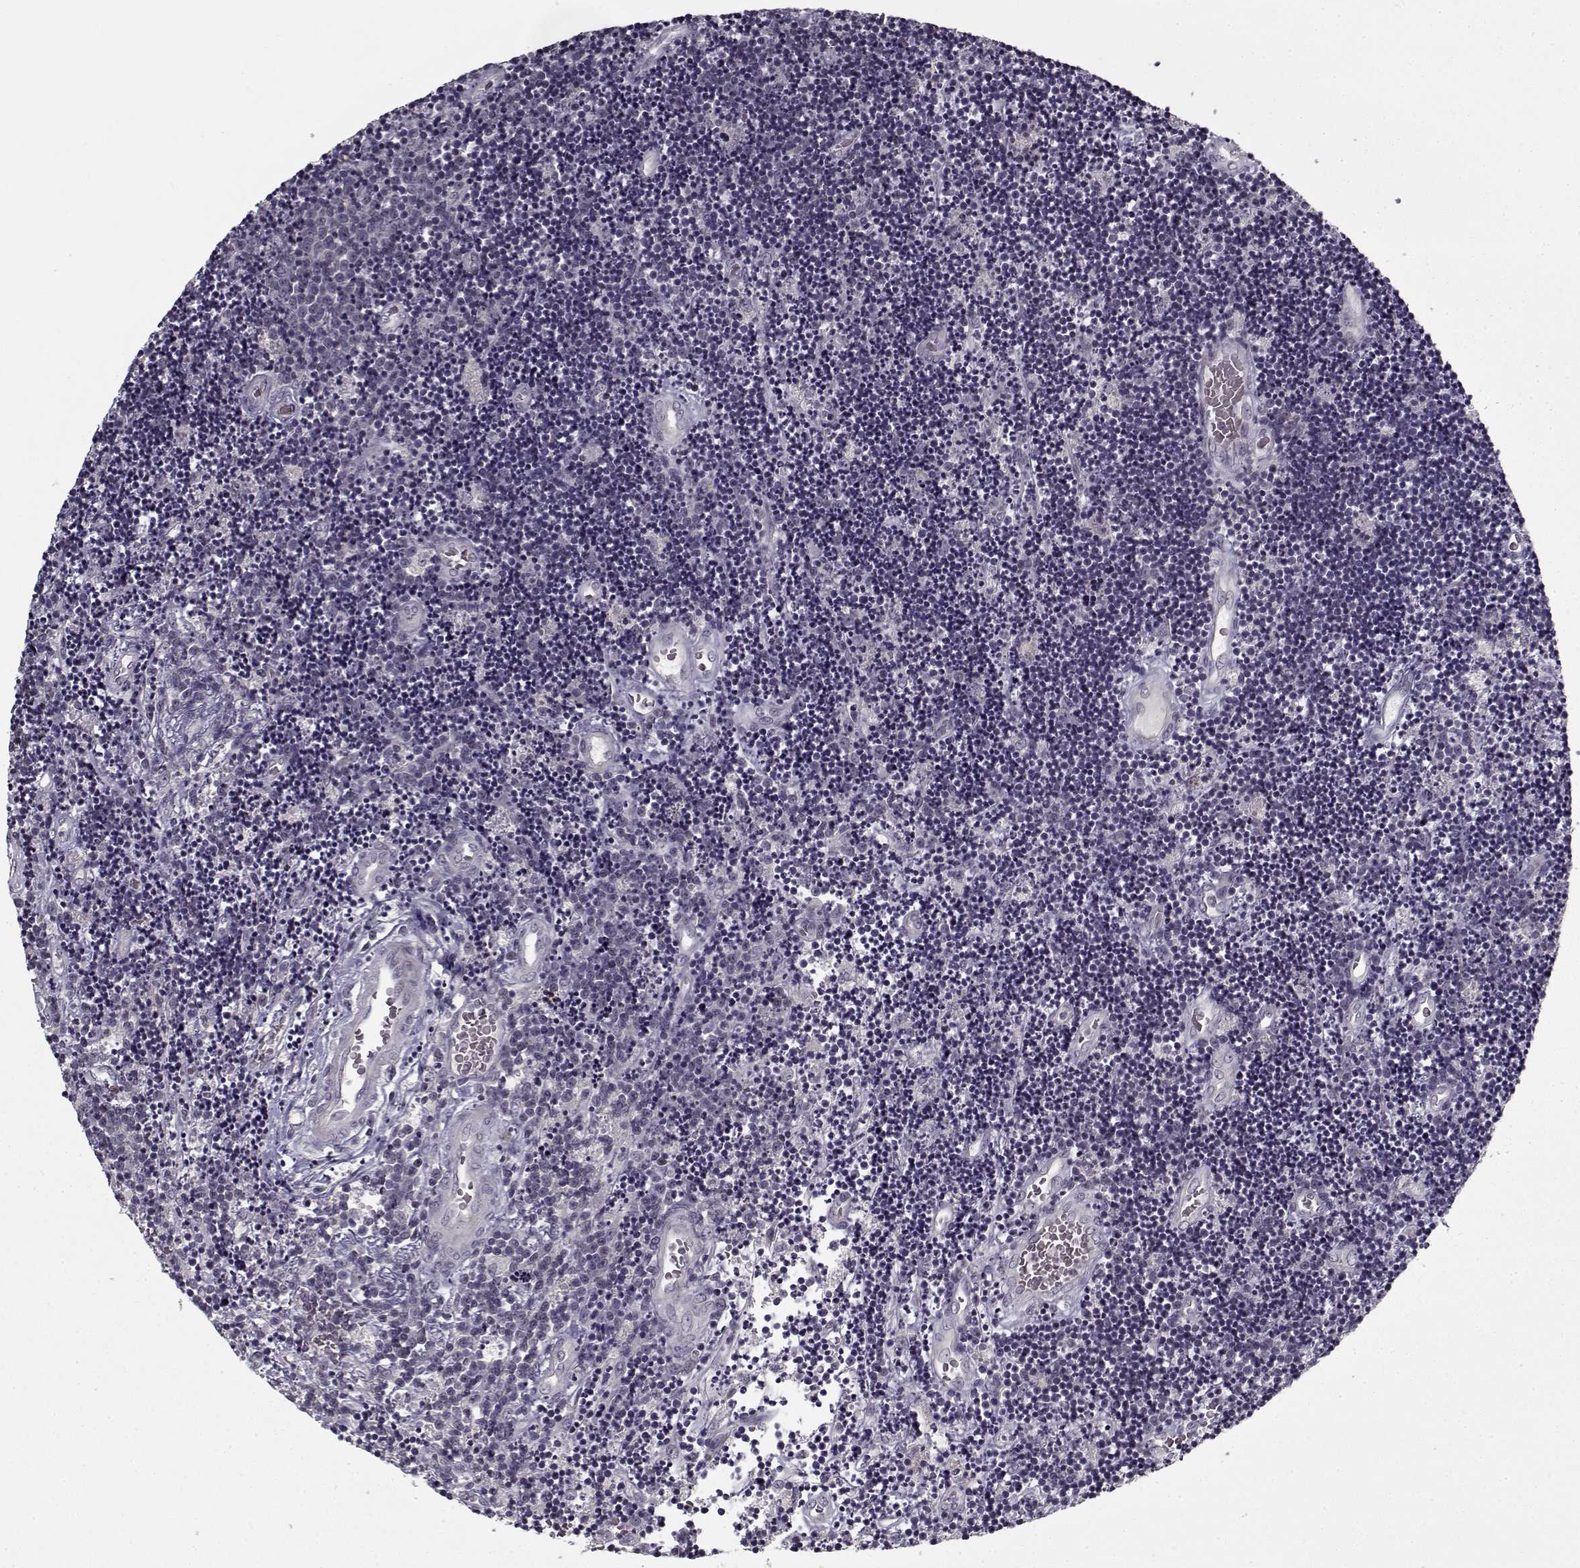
{"staining": {"intensity": "negative", "quantity": "none", "location": "none"}, "tissue": "lymphoma", "cell_type": "Tumor cells", "image_type": "cancer", "snomed": [{"axis": "morphology", "description": "Malignant lymphoma, non-Hodgkin's type, Low grade"}, {"axis": "topography", "description": "Brain"}], "caption": "High power microscopy micrograph of an immunohistochemistry (IHC) photomicrograph of lymphoma, revealing no significant positivity in tumor cells.", "gene": "LAMA2", "patient": {"sex": "female", "age": 66}}